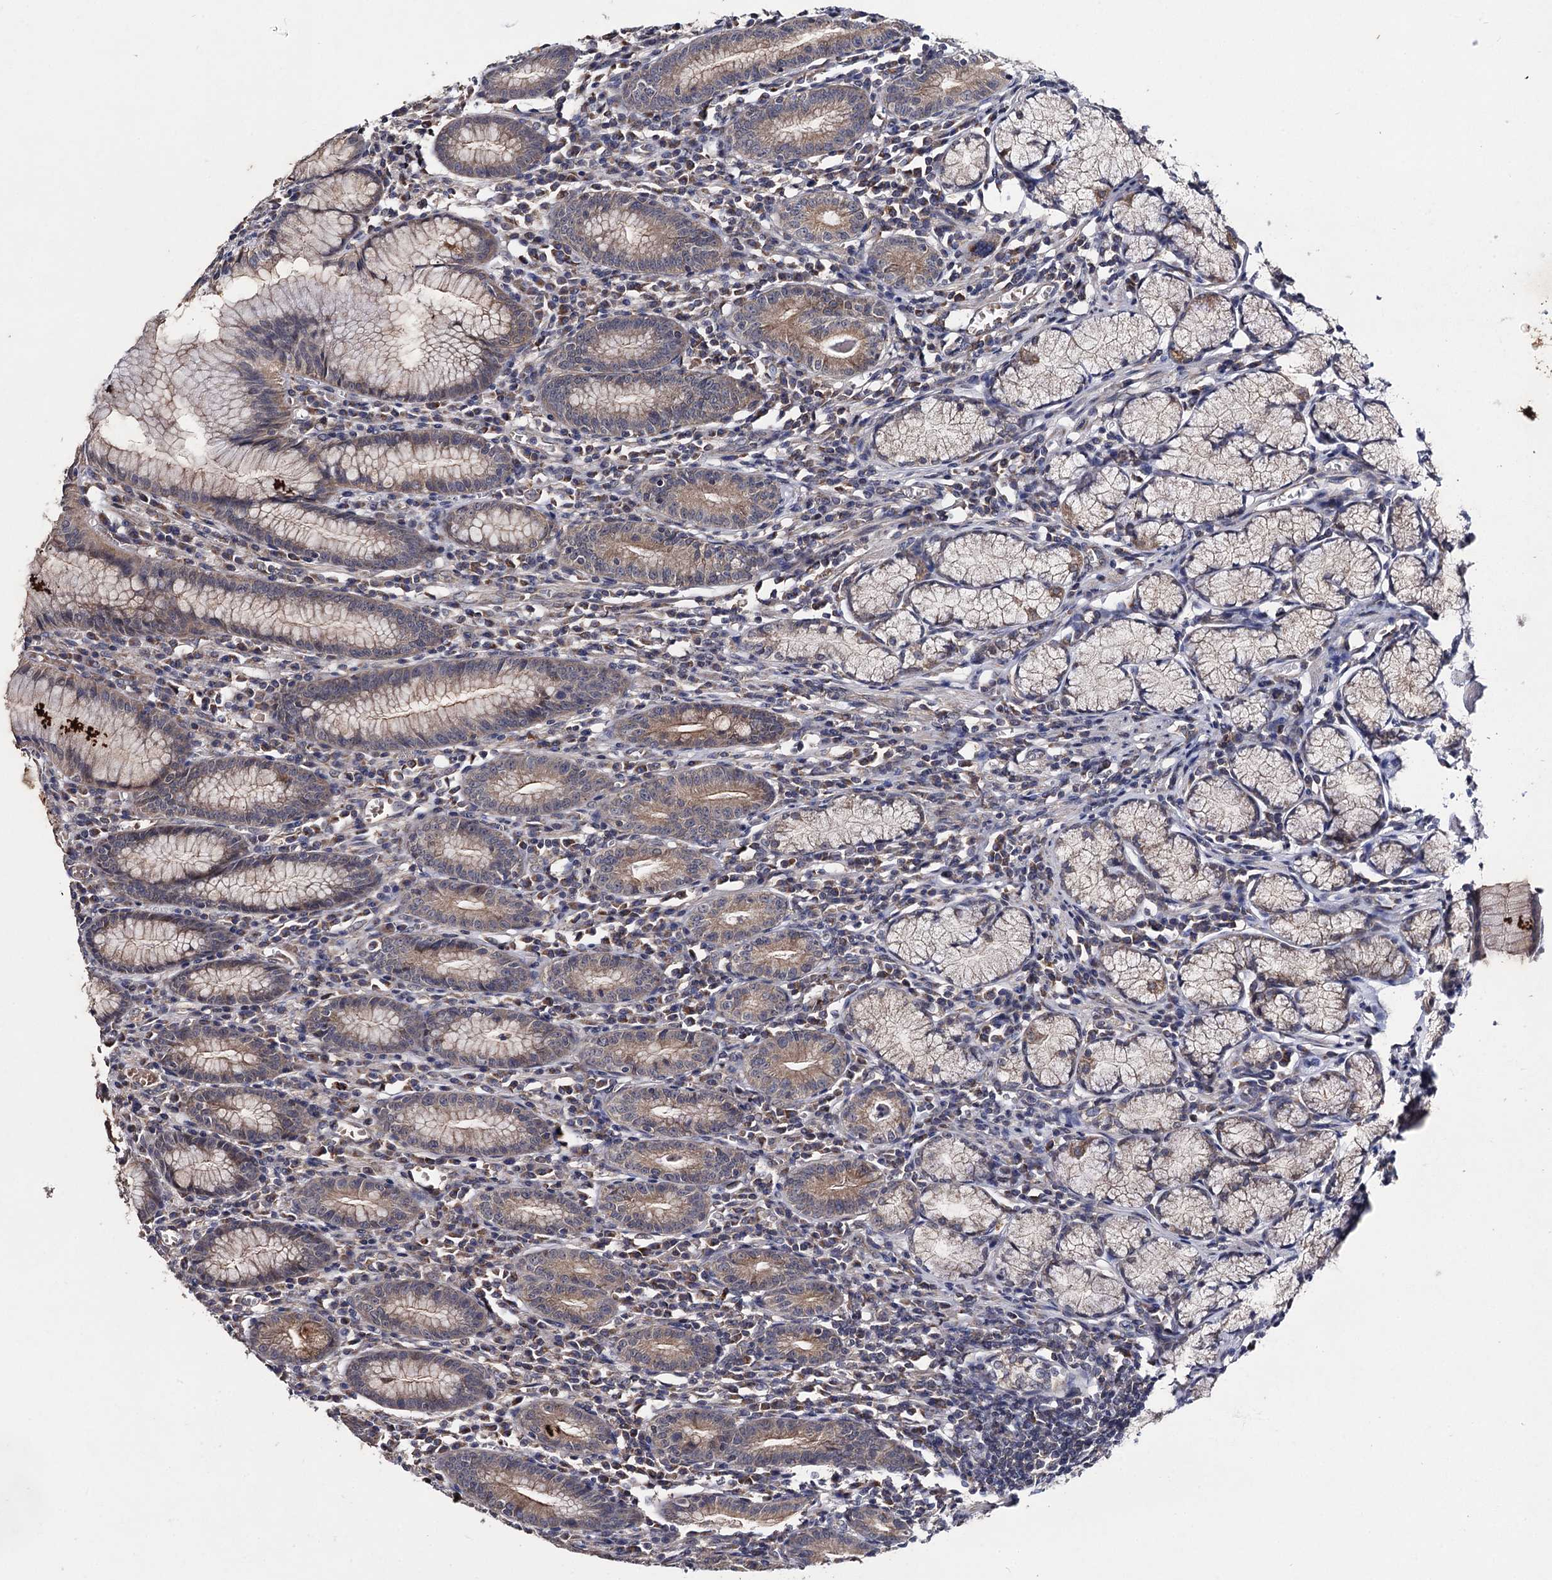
{"staining": {"intensity": "moderate", "quantity": "25%-75%", "location": "cytoplasmic/membranous"}, "tissue": "stomach", "cell_type": "Glandular cells", "image_type": "normal", "snomed": [{"axis": "morphology", "description": "Normal tissue, NOS"}, {"axis": "topography", "description": "Stomach"}], "caption": "Stomach stained for a protein shows moderate cytoplasmic/membranous positivity in glandular cells. The protein is stained brown, and the nuclei are stained in blue (DAB IHC with brightfield microscopy, high magnification).", "gene": "VPS37D", "patient": {"sex": "male", "age": 55}}